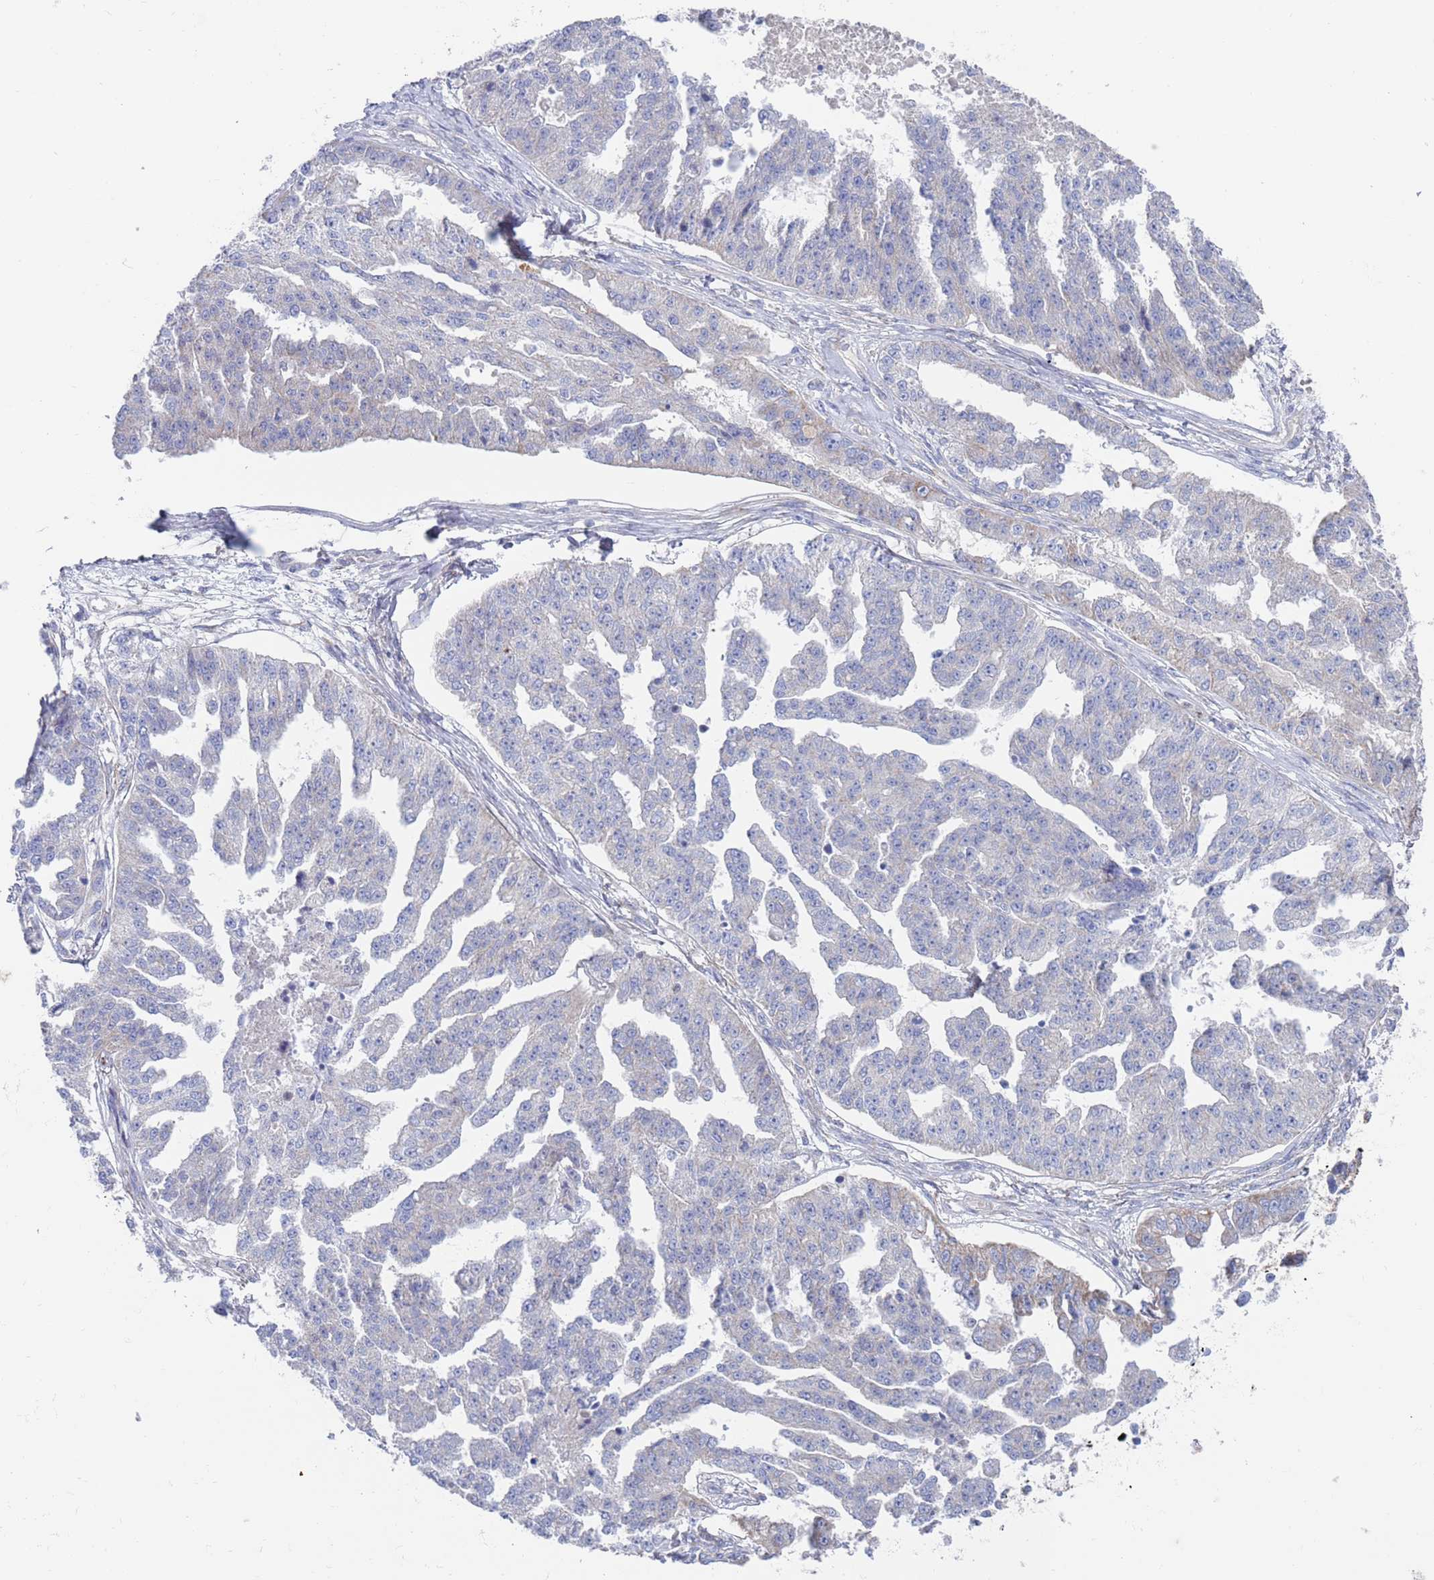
{"staining": {"intensity": "negative", "quantity": "none", "location": "none"}, "tissue": "ovarian cancer", "cell_type": "Tumor cells", "image_type": "cancer", "snomed": [{"axis": "morphology", "description": "Cystadenocarcinoma, serous, NOS"}, {"axis": "topography", "description": "Ovary"}], "caption": "IHC of human ovarian cancer exhibits no staining in tumor cells.", "gene": "CHCHD6", "patient": {"sex": "female", "age": 58}}